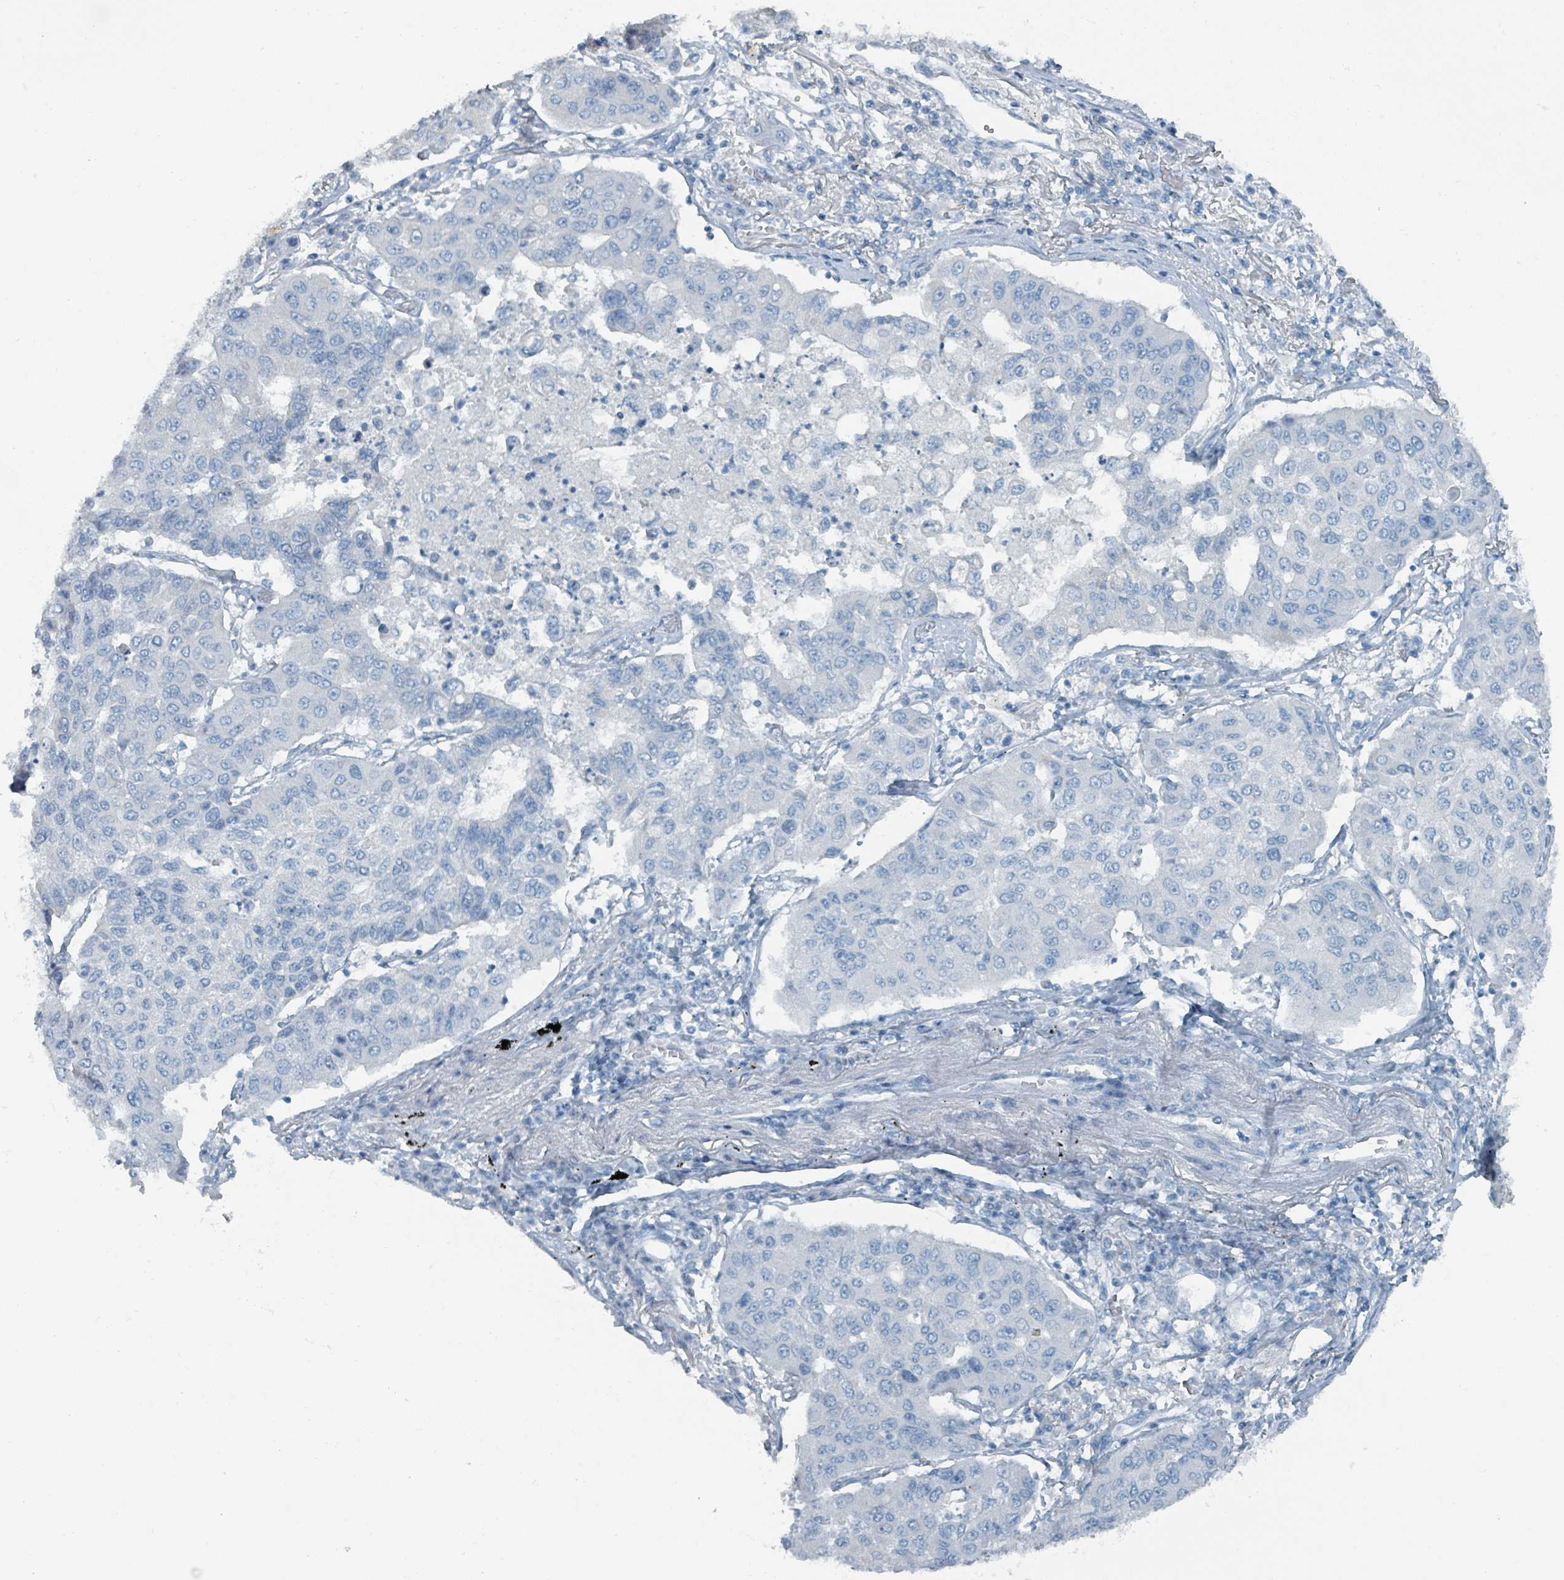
{"staining": {"intensity": "negative", "quantity": "none", "location": "none"}, "tissue": "lung cancer", "cell_type": "Tumor cells", "image_type": "cancer", "snomed": [{"axis": "morphology", "description": "Squamous cell carcinoma, NOS"}, {"axis": "topography", "description": "Lung"}], "caption": "Tumor cells are negative for brown protein staining in squamous cell carcinoma (lung).", "gene": "GAMT", "patient": {"sex": "male", "age": 74}}